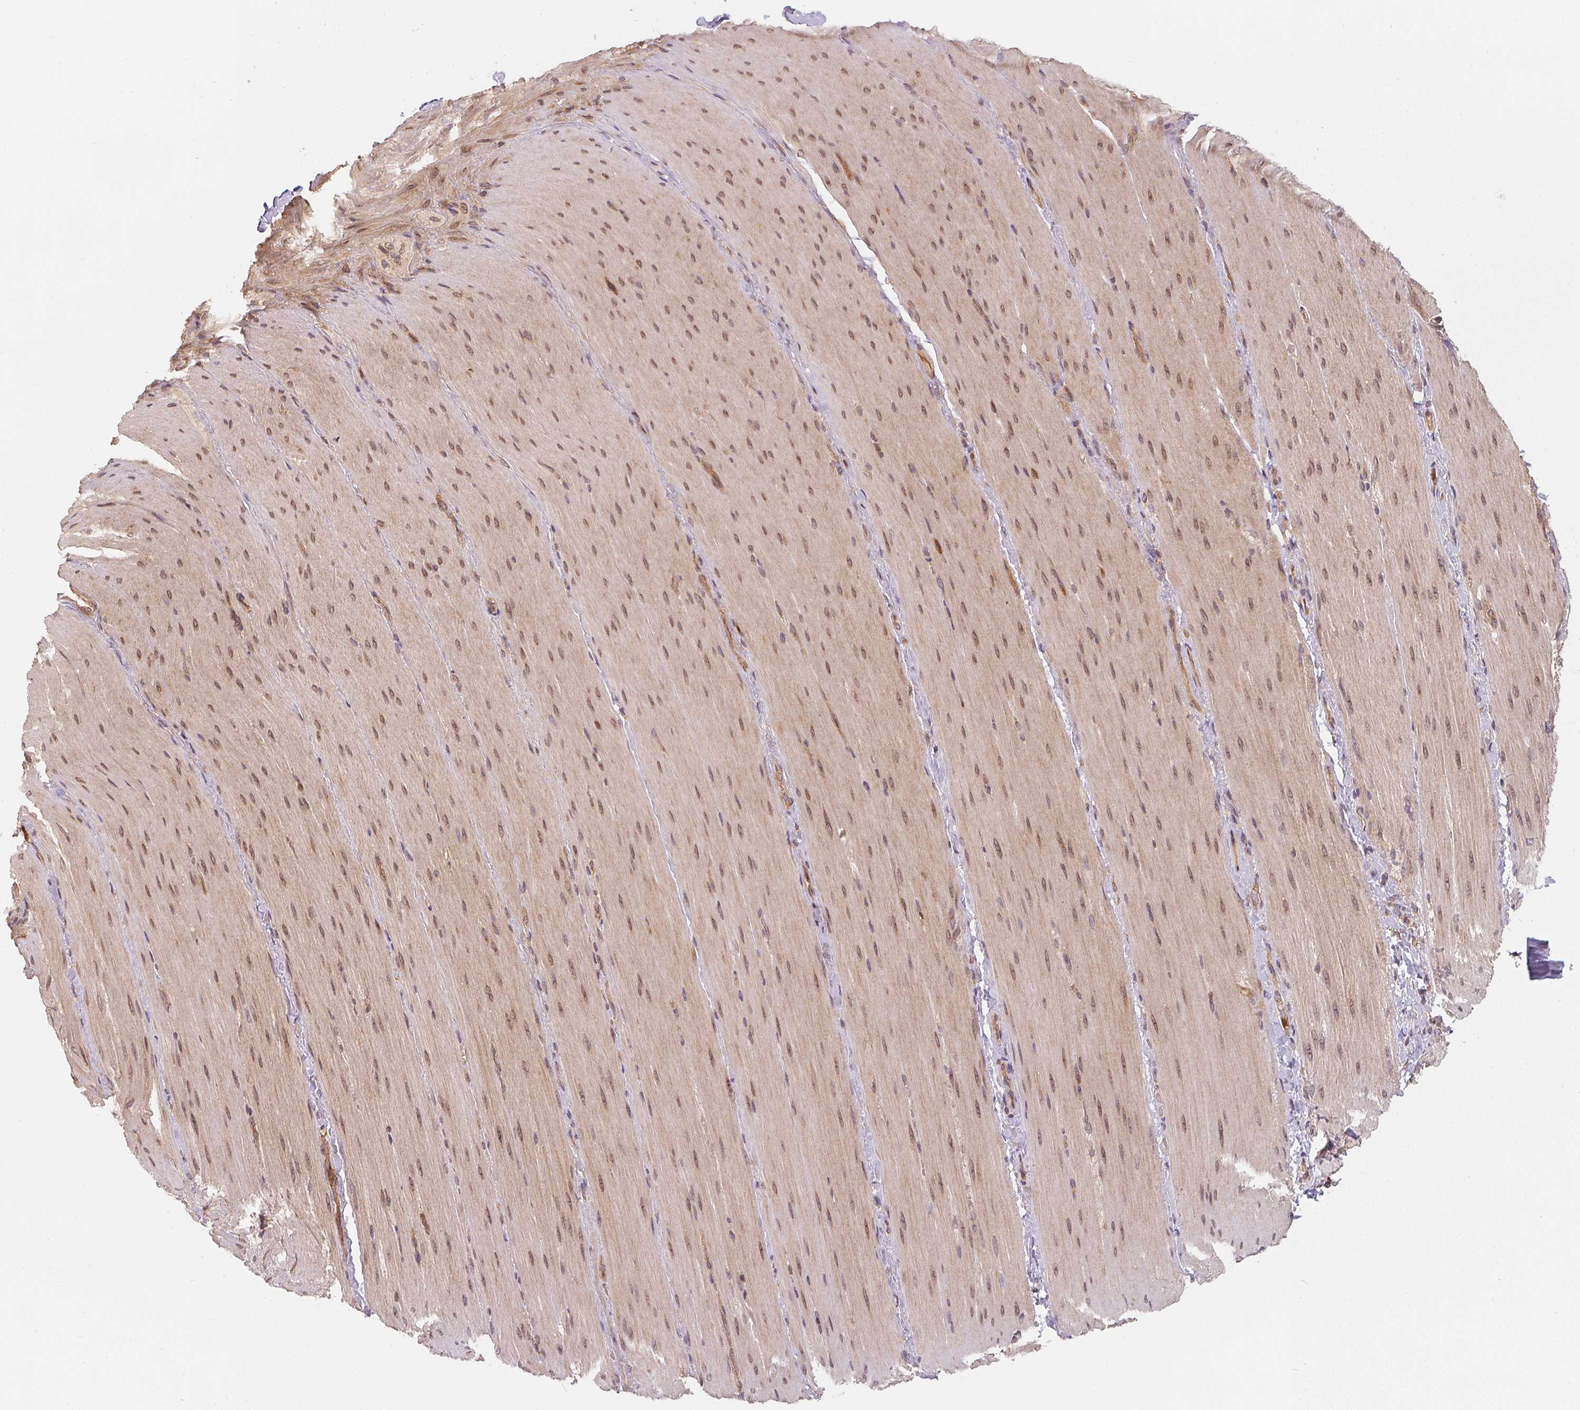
{"staining": {"intensity": "weak", "quantity": "25%-75%", "location": "cytoplasmic/membranous,nuclear"}, "tissue": "smooth muscle", "cell_type": "Smooth muscle cells", "image_type": "normal", "snomed": [{"axis": "morphology", "description": "Normal tissue, NOS"}, {"axis": "topography", "description": "Smooth muscle"}, {"axis": "topography", "description": "Colon"}], "caption": "Smooth muscle stained for a protein demonstrates weak cytoplasmic/membranous,nuclear positivity in smooth muscle cells.", "gene": "ANKRD13A", "patient": {"sex": "male", "age": 73}}